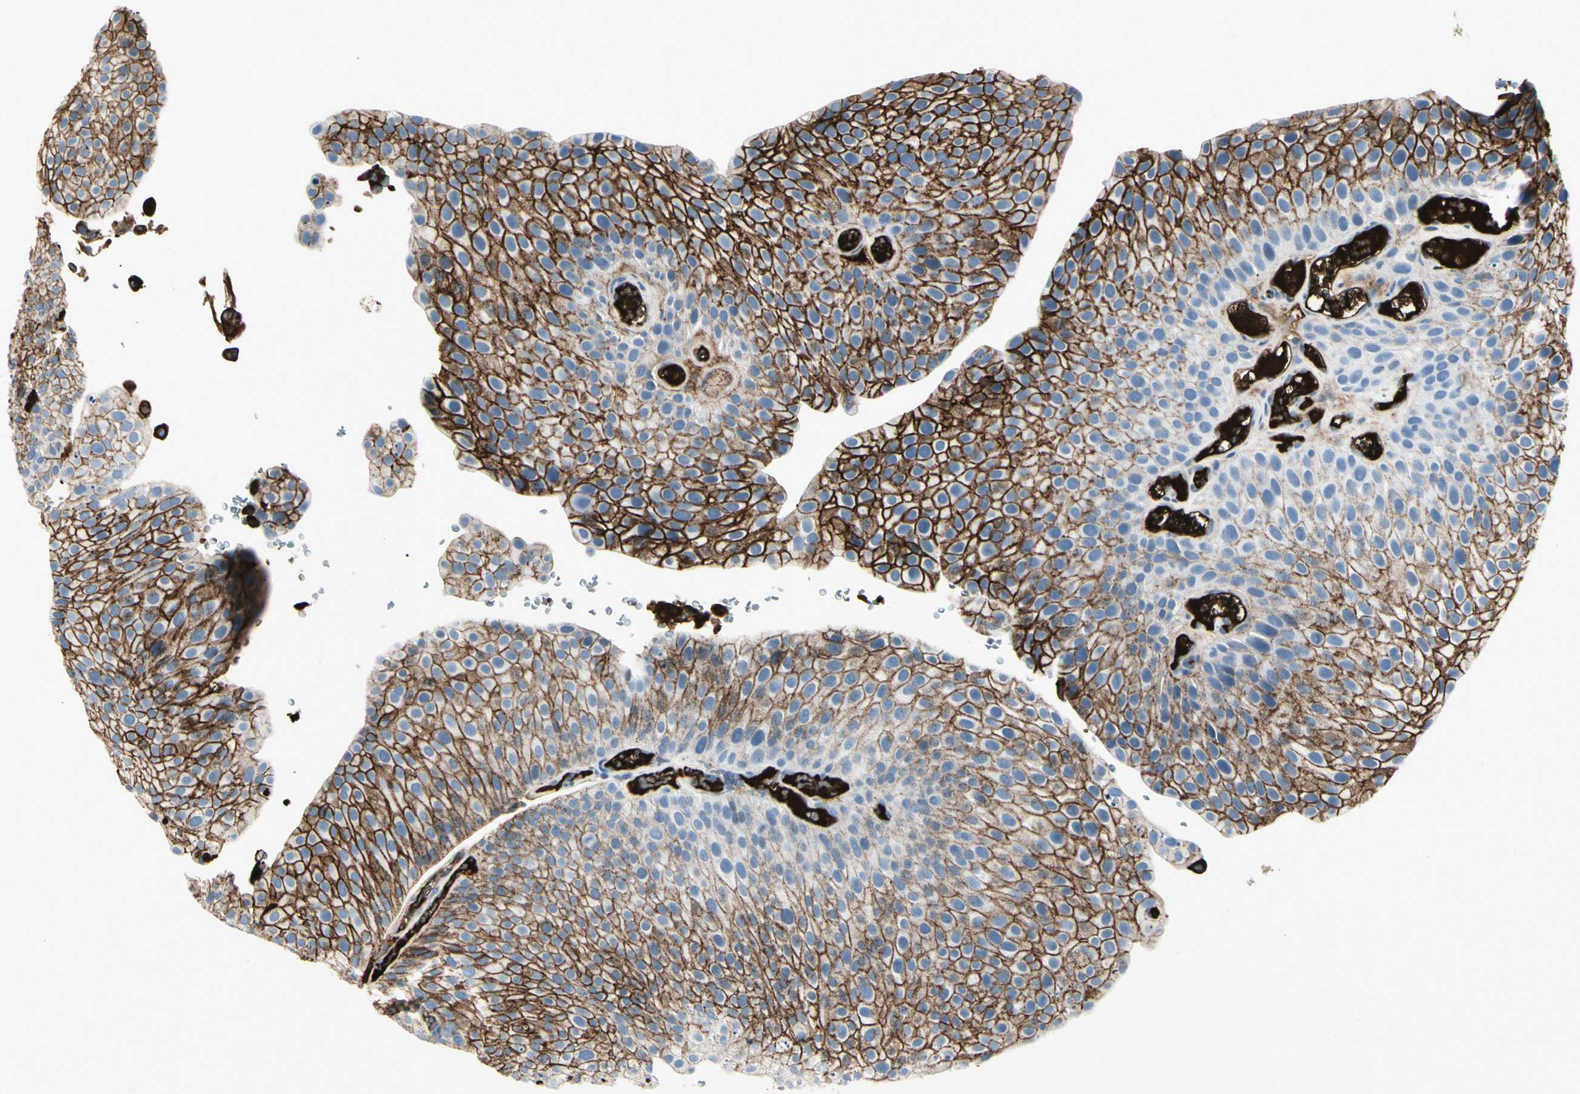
{"staining": {"intensity": "strong", "quantity": "25%-75%", "location": "cytoplasmic/membranous"}, "tissue": "urothelial cancer", "cell_type": "Tumor cells", "image_type": "cancer", "snomed": [{"axis": "morphology", "description": "Urothelial carcinoma, Low grade"}, {"axis": "topography", "description": "Smooth muscle"}, {"axis": "topography", "description": "Urinary bladder"}], "caption": "The micrograph demonstrates staining of urothelial cancer, revealing strong cytoplasmic/membranous protein expression (brown color) within tumor cells. (Brightfield microscopy of DAB IHC at high magnification).", "gene": "IGHG1", "patient": {"sex": "male", "age": 60}}